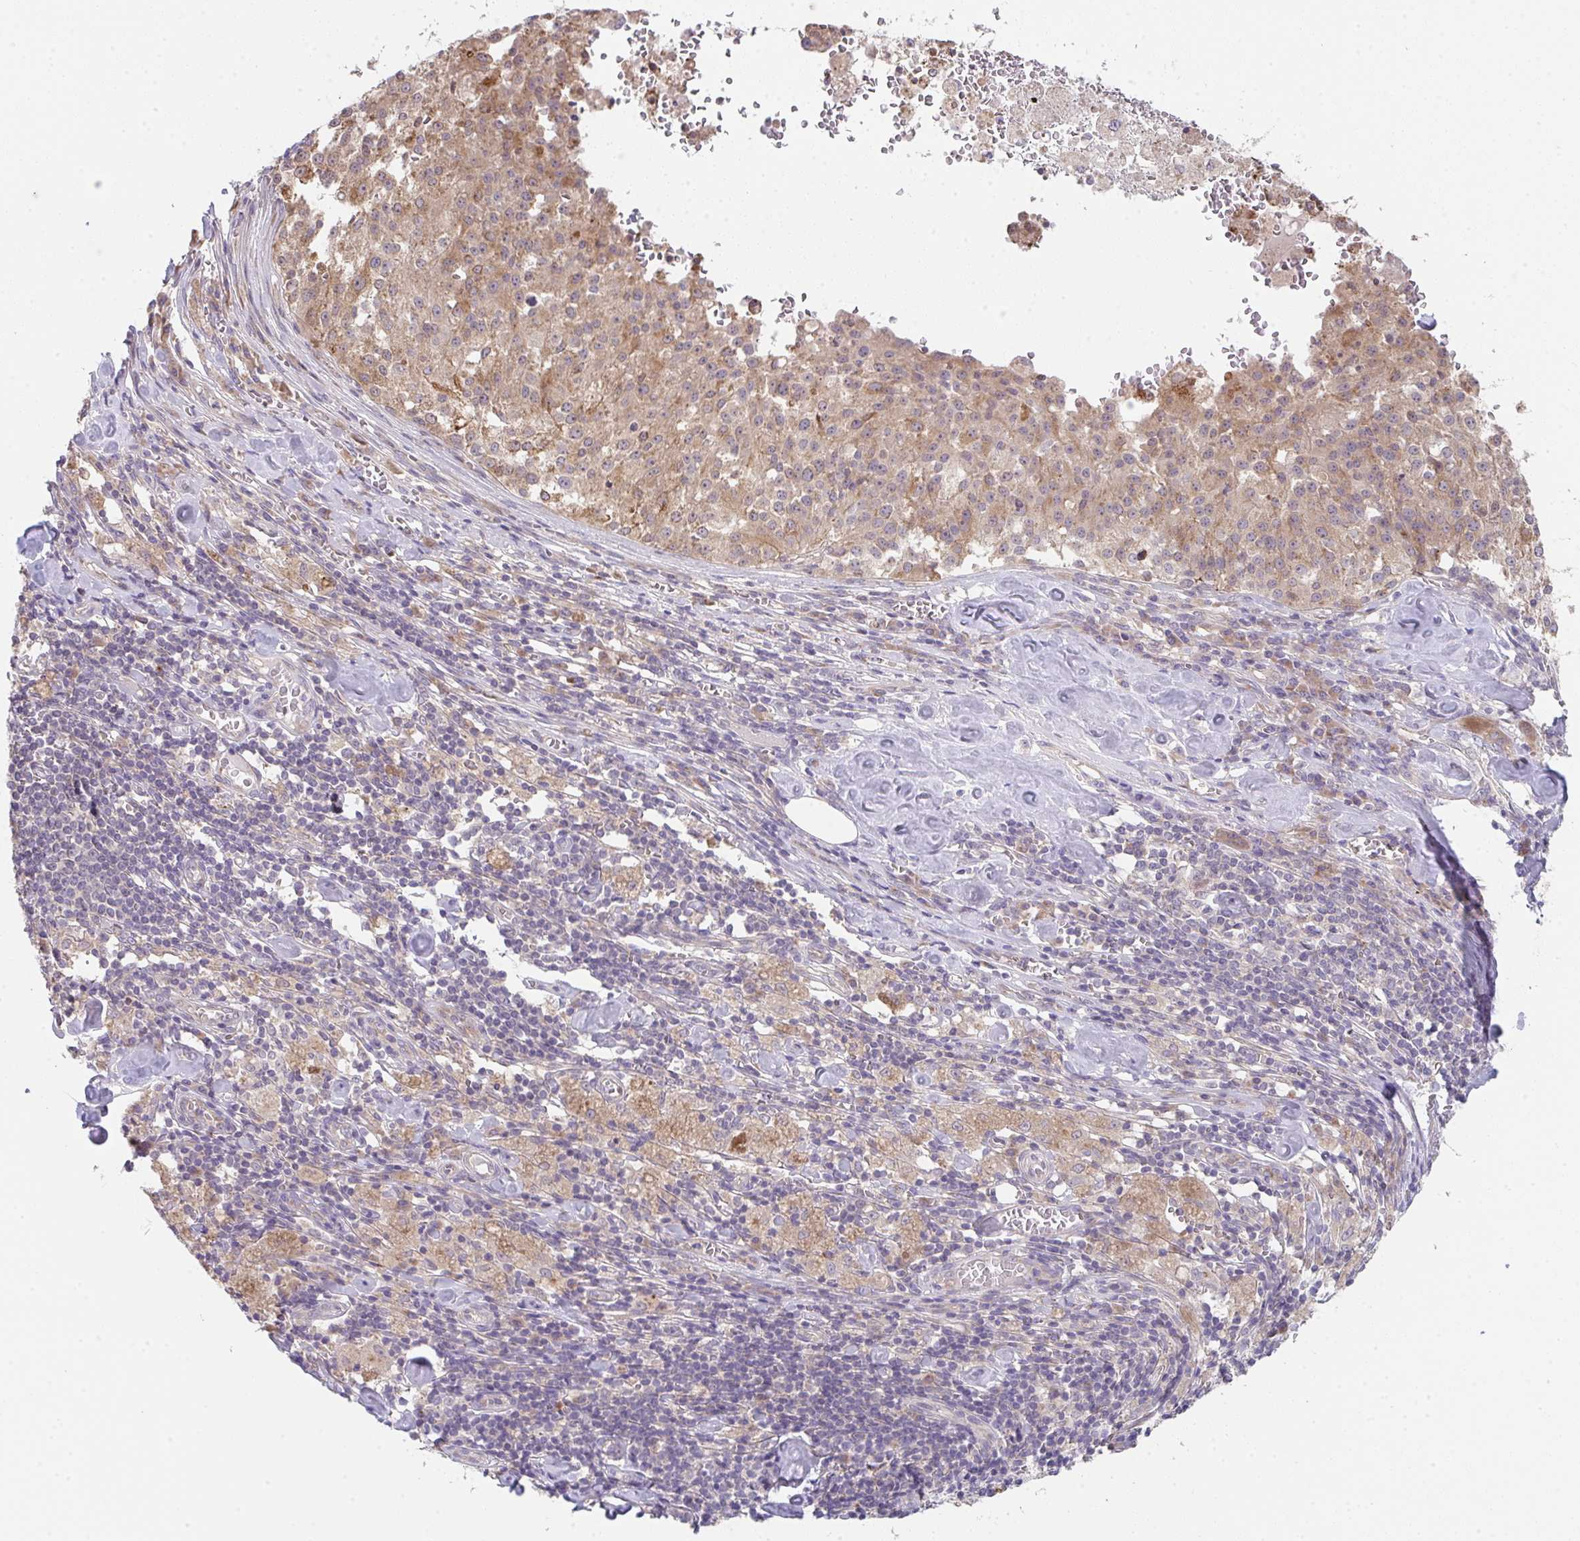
{"staining": {"intensity": "weak", "quantity": ">75%", "location": "cytoplasmic/membranous"}, "tissue": "melanoma", "cell_type": "Tumor cells", "image_type": "cancer", "snomed": [{"axis": "morphology", "description": "Malignant melanoma, Metastatic site"}, {"axis": "topography", "description": "Lymph node"}], "caption": "IHC of melanoma shows low levels of weak cytoplasmic/membranous positivity in about >75% of tumor cells. The staining was performed using DAB, with brown indicating positive protein expression. Nuclei are stained blue with hematoxylin.", "gene": "TSPAN31", "patient": {"sex": "female", "age": 64}}